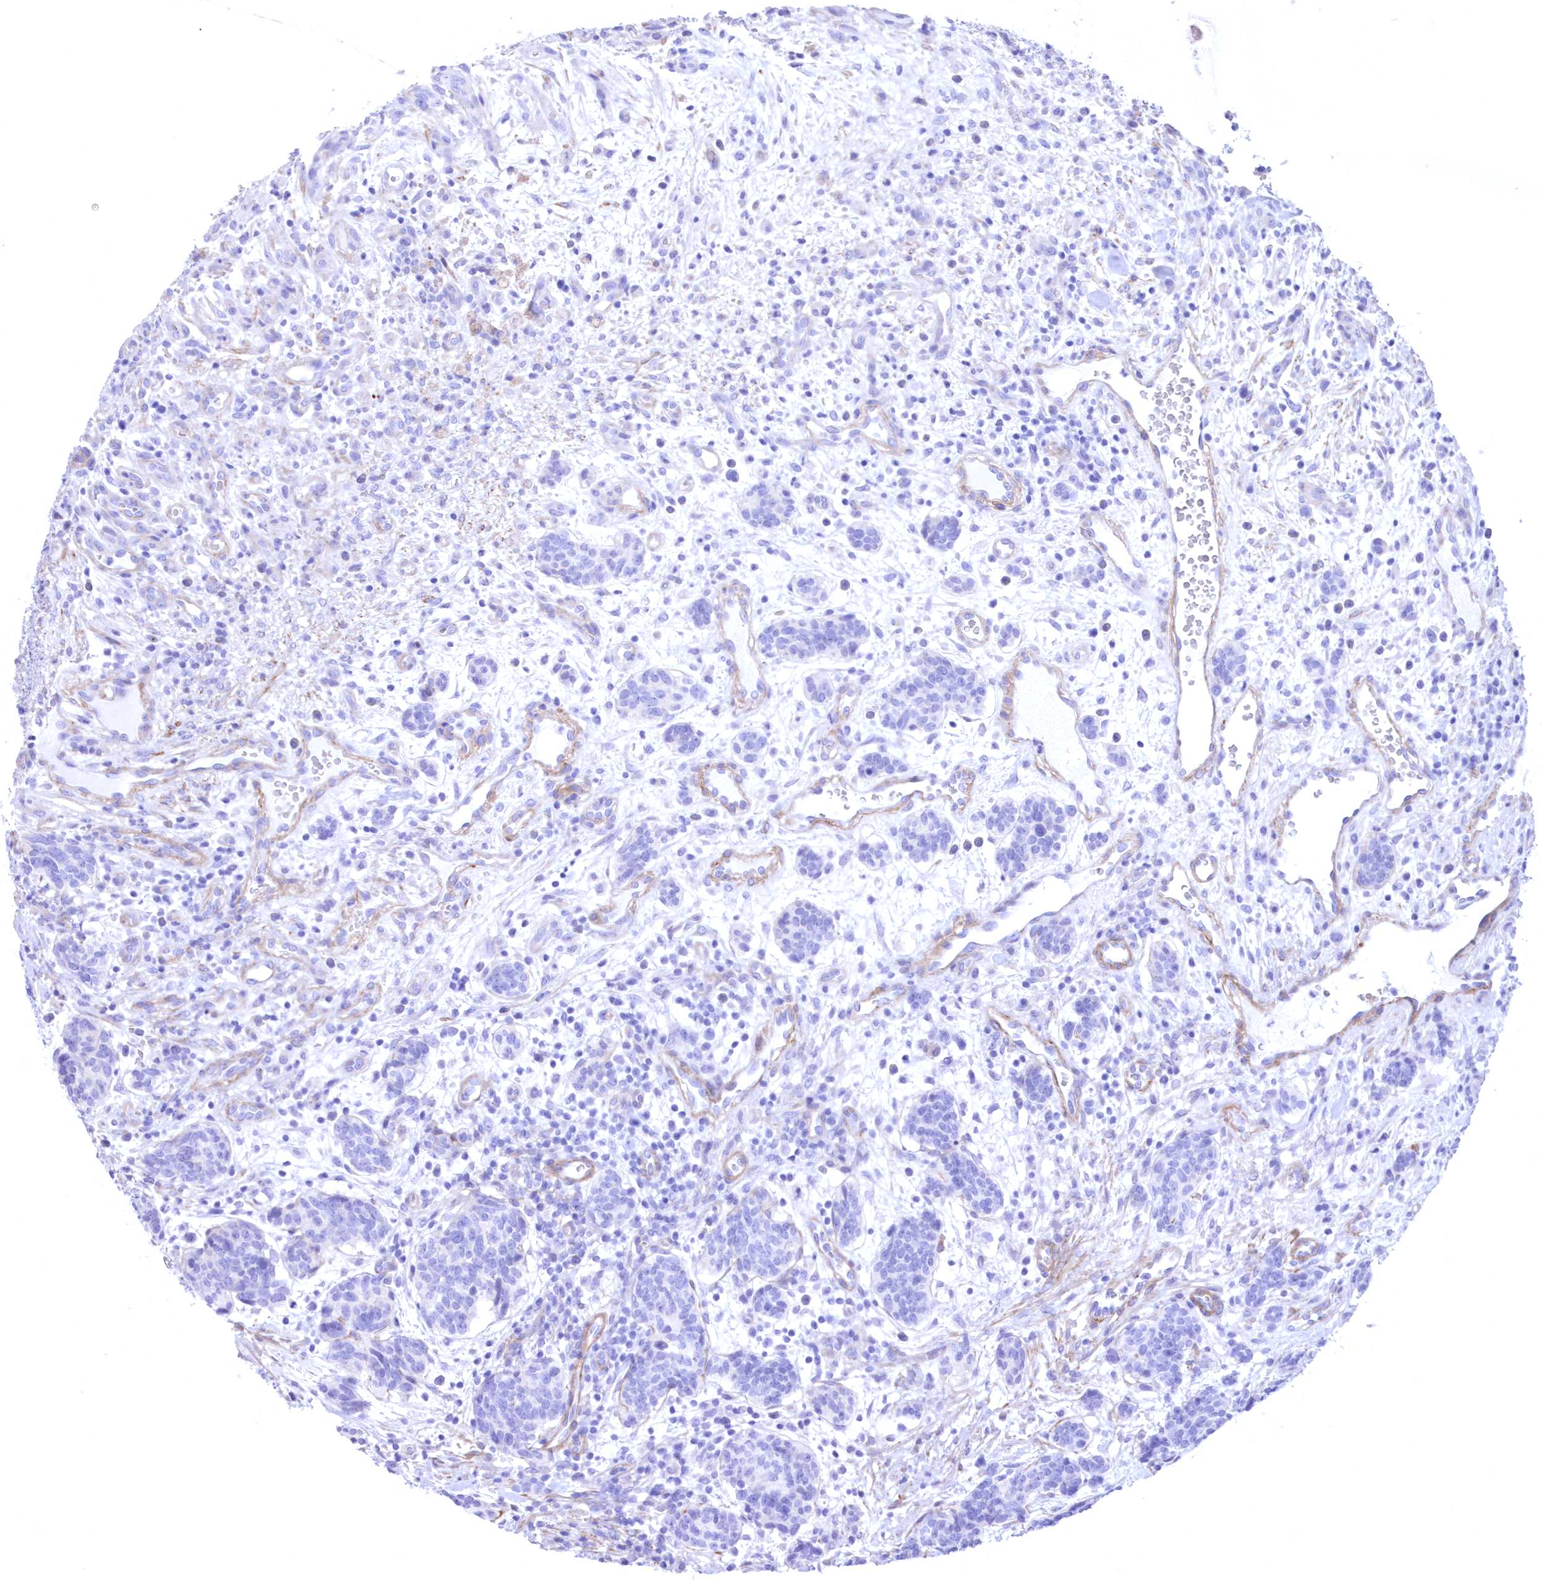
{"staining": {"intensity": "negative", "quantity": "none", "location": "none"}, "tissue": "carcinoid", "cell_type": "Tumor cells", "image_type": "cancer", "snomed": [{"axis": "morphology", "description": "Carcinoid, malignant, NOS"}, {"axis": "topography", "description": "Lung"}], "caption": "DAB (3,3'-diaminobenzidine) immunohistochemical staining of human malignant carcinoid exhibits no significant expression in tumor cells.", "gene": "WDR74", "patient": {"sex": "female", "age": 46}}